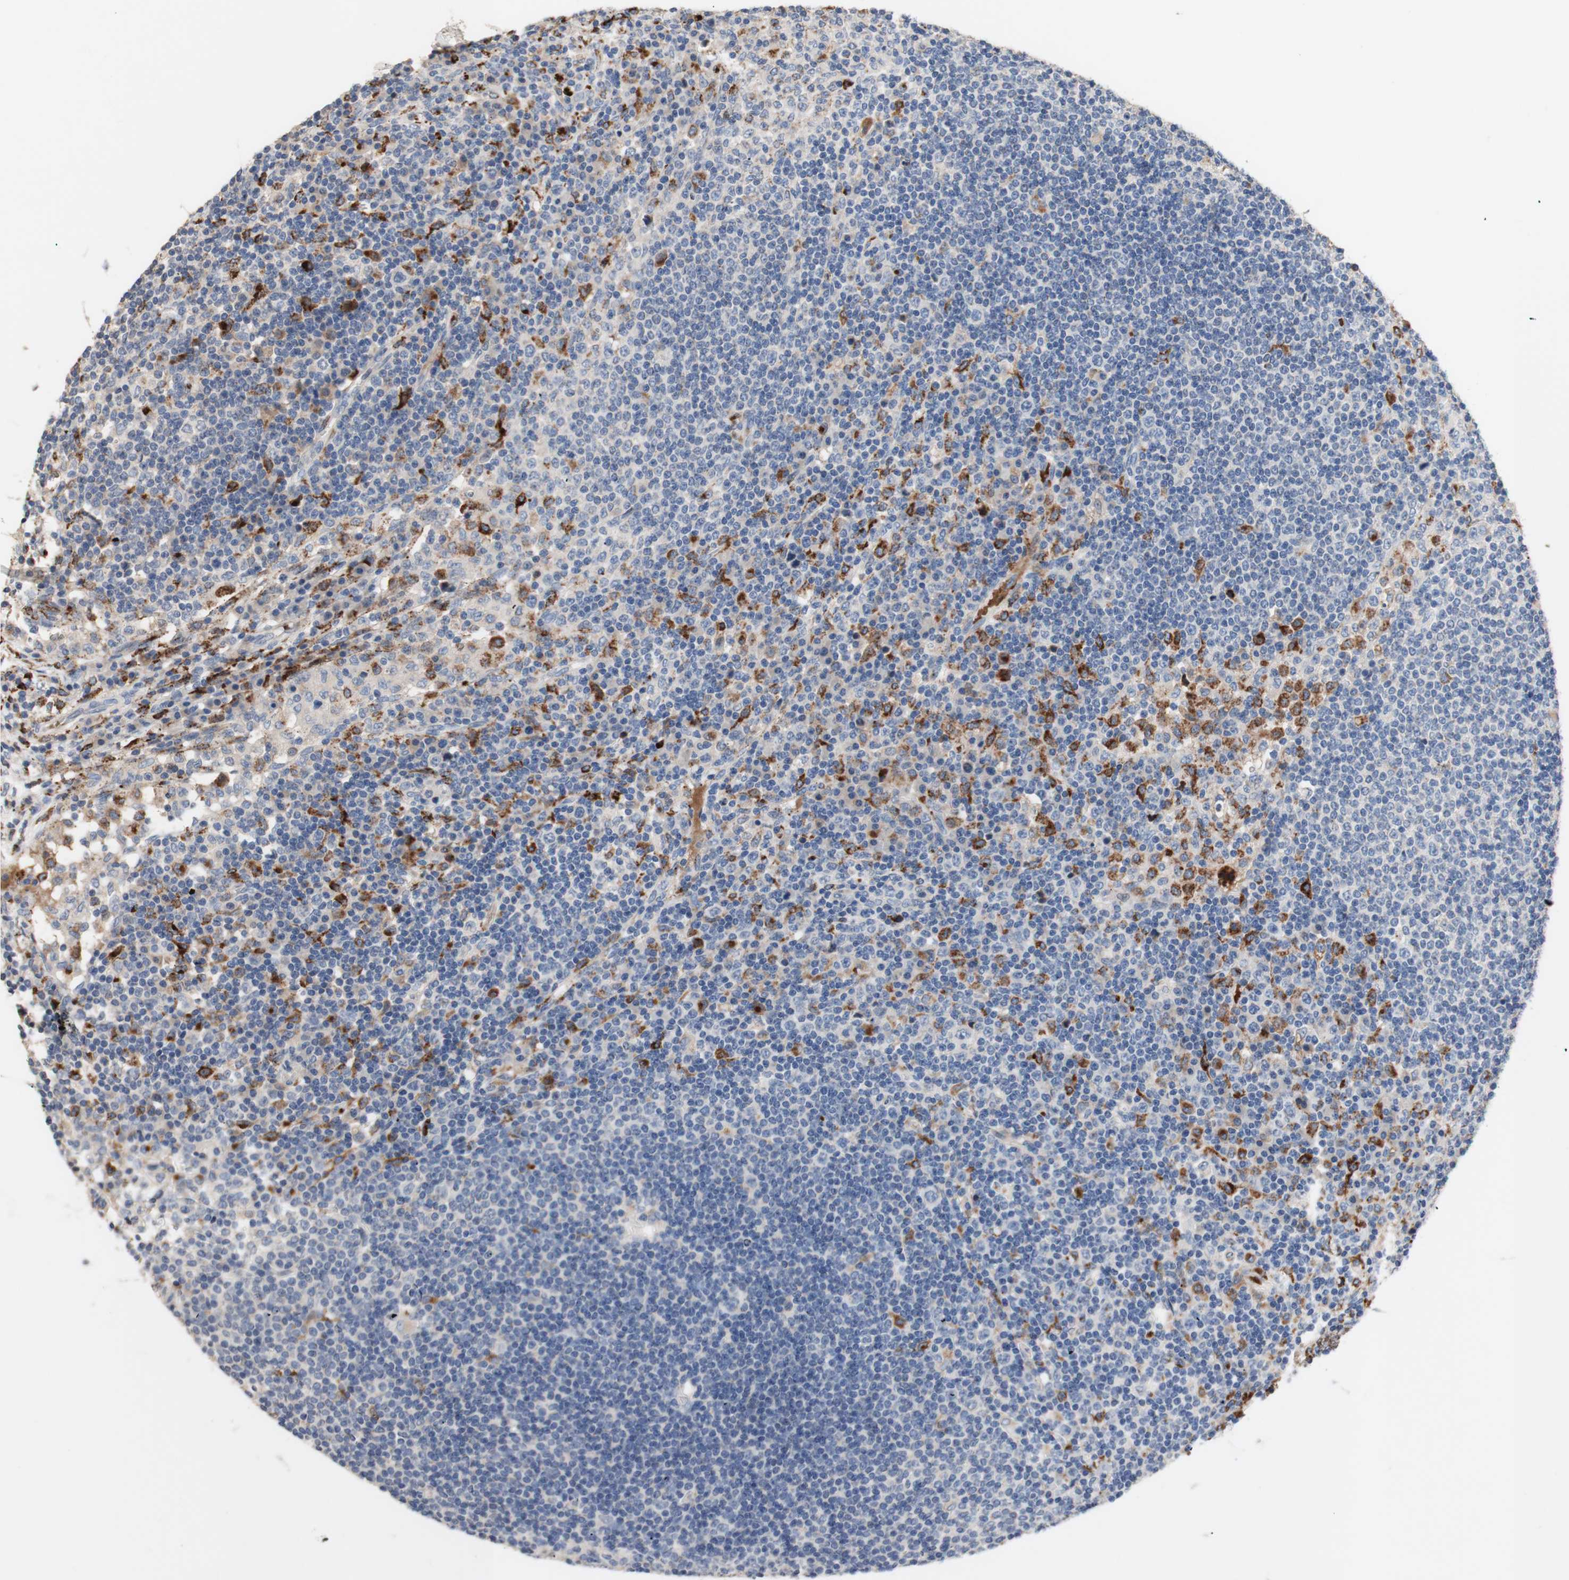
{"staining": {"intensity": "weak", "quantity": "<25%", "location": "cytoplasmic/membranous"}, "tissue": "lymph node", "cell_type": "Germinal center cells", "image_type": "normal", "snomed": [{"axis": "morphology", "description": "Normal tissue, NOS"}, {"axis": "topography", "description": "Lymph node"}], "caption": "High magnification brightfield microscopy of normal lymph node stained with DAB (brown) and counterstained with hematoxylin (blue): germinal center cells show no significant positivity. The staining is performed using DAB brown chromogen with nuclei counter-stained in using hematoxylin.", "gene": "CDON", "patient": {"sex": "female", "age": 53}}